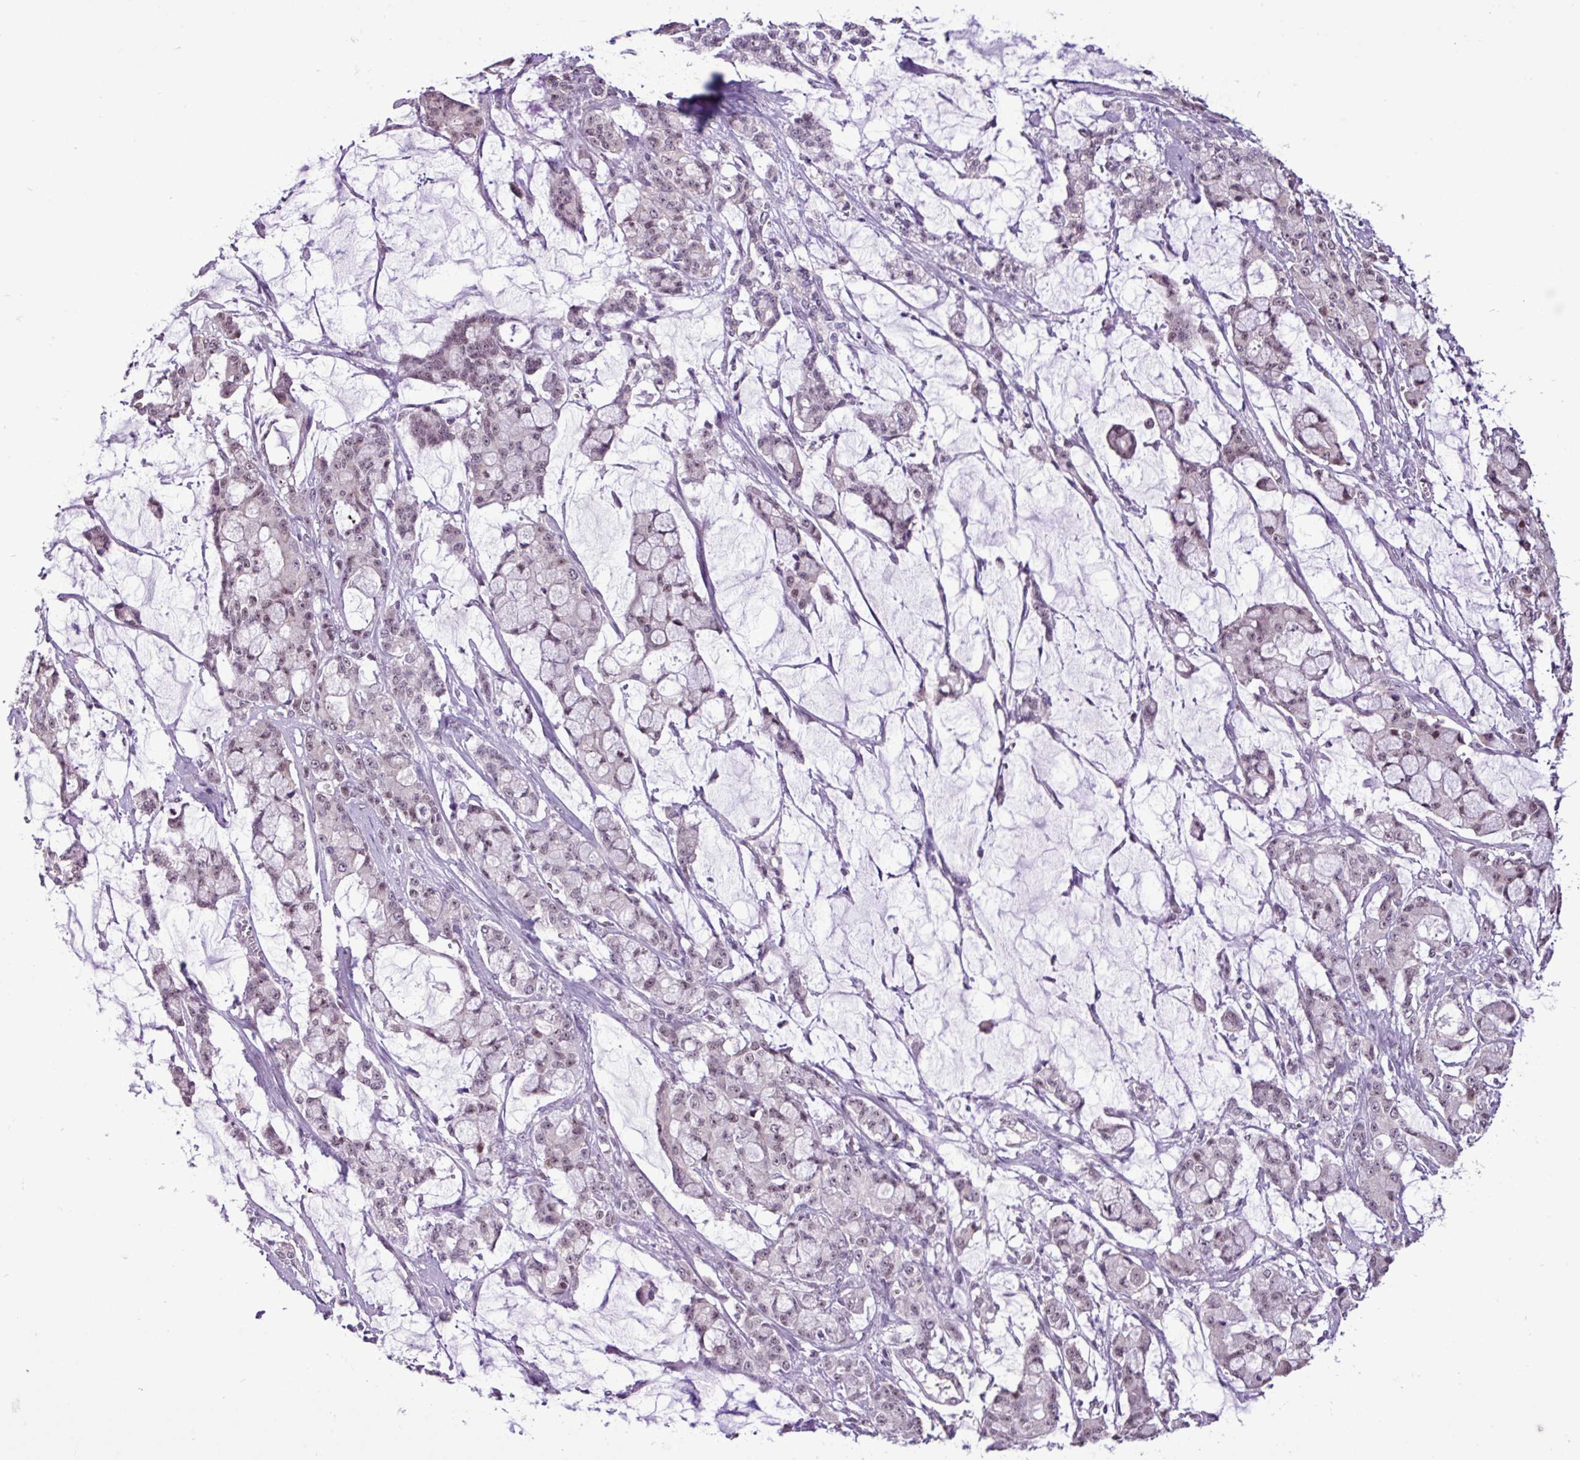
{"staining": {"intensity": "weak", "quantity": ">75%", "location": "nuclear"}, "tissue": "pancreatic cancer", "cell_type": "Tumor cells", "image_type": "cancer", "snomed": [{"axis": "morphology", "description": "Adenocarcinoma, NOS"}, {"axis": "topography", "description": "Pancreas"}], "caption": "An image of human pancreatic cancer (adenocarcinoma) stained for a protein reveals weak nuclear brown staining in tumor cells.", "gene": "UTP18", "patient": {"sex": "female", "age": 73}}